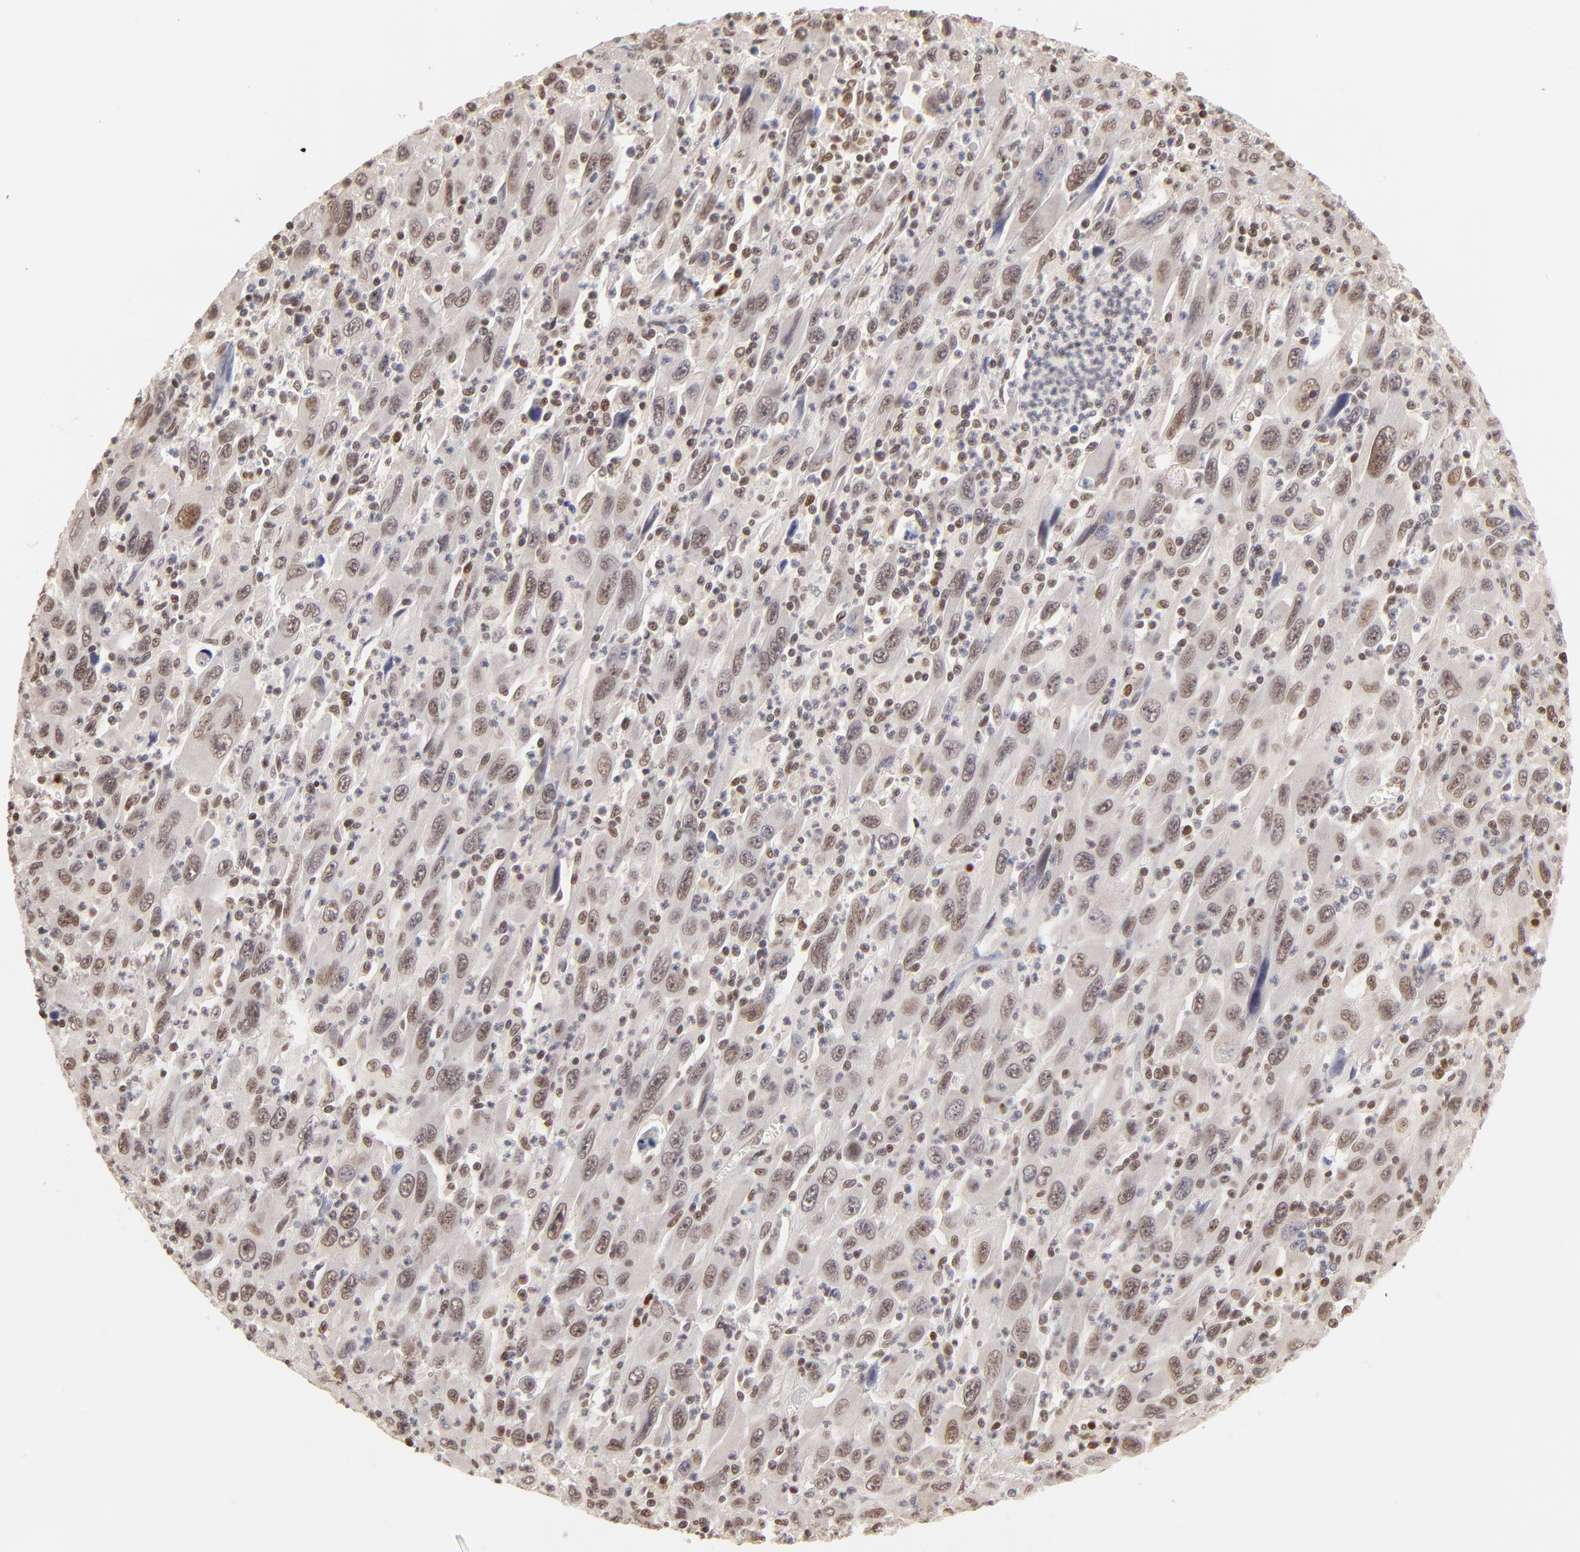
{"staining": {"intensity": "weak", "quantity": ">75%", "location": "cytoplasmic/membranous,nuclear"}, "tissue": "melanoma", "cell_type": "Tumor cells", "image_type": "cancer", "snomed": [{"axis": "morphology", "description": "Malignant melanoma, Metastatic site"}, {"axis": "topography", "description": "Skin"}], "caption": "Protein expression analysis of human melanoma reveals weak cytoplasmic/membranous and nuclear expression in approximately >75% of tumor cells.", "gene": "DSN1", "patient": {"sex": "female", "age": 56}}